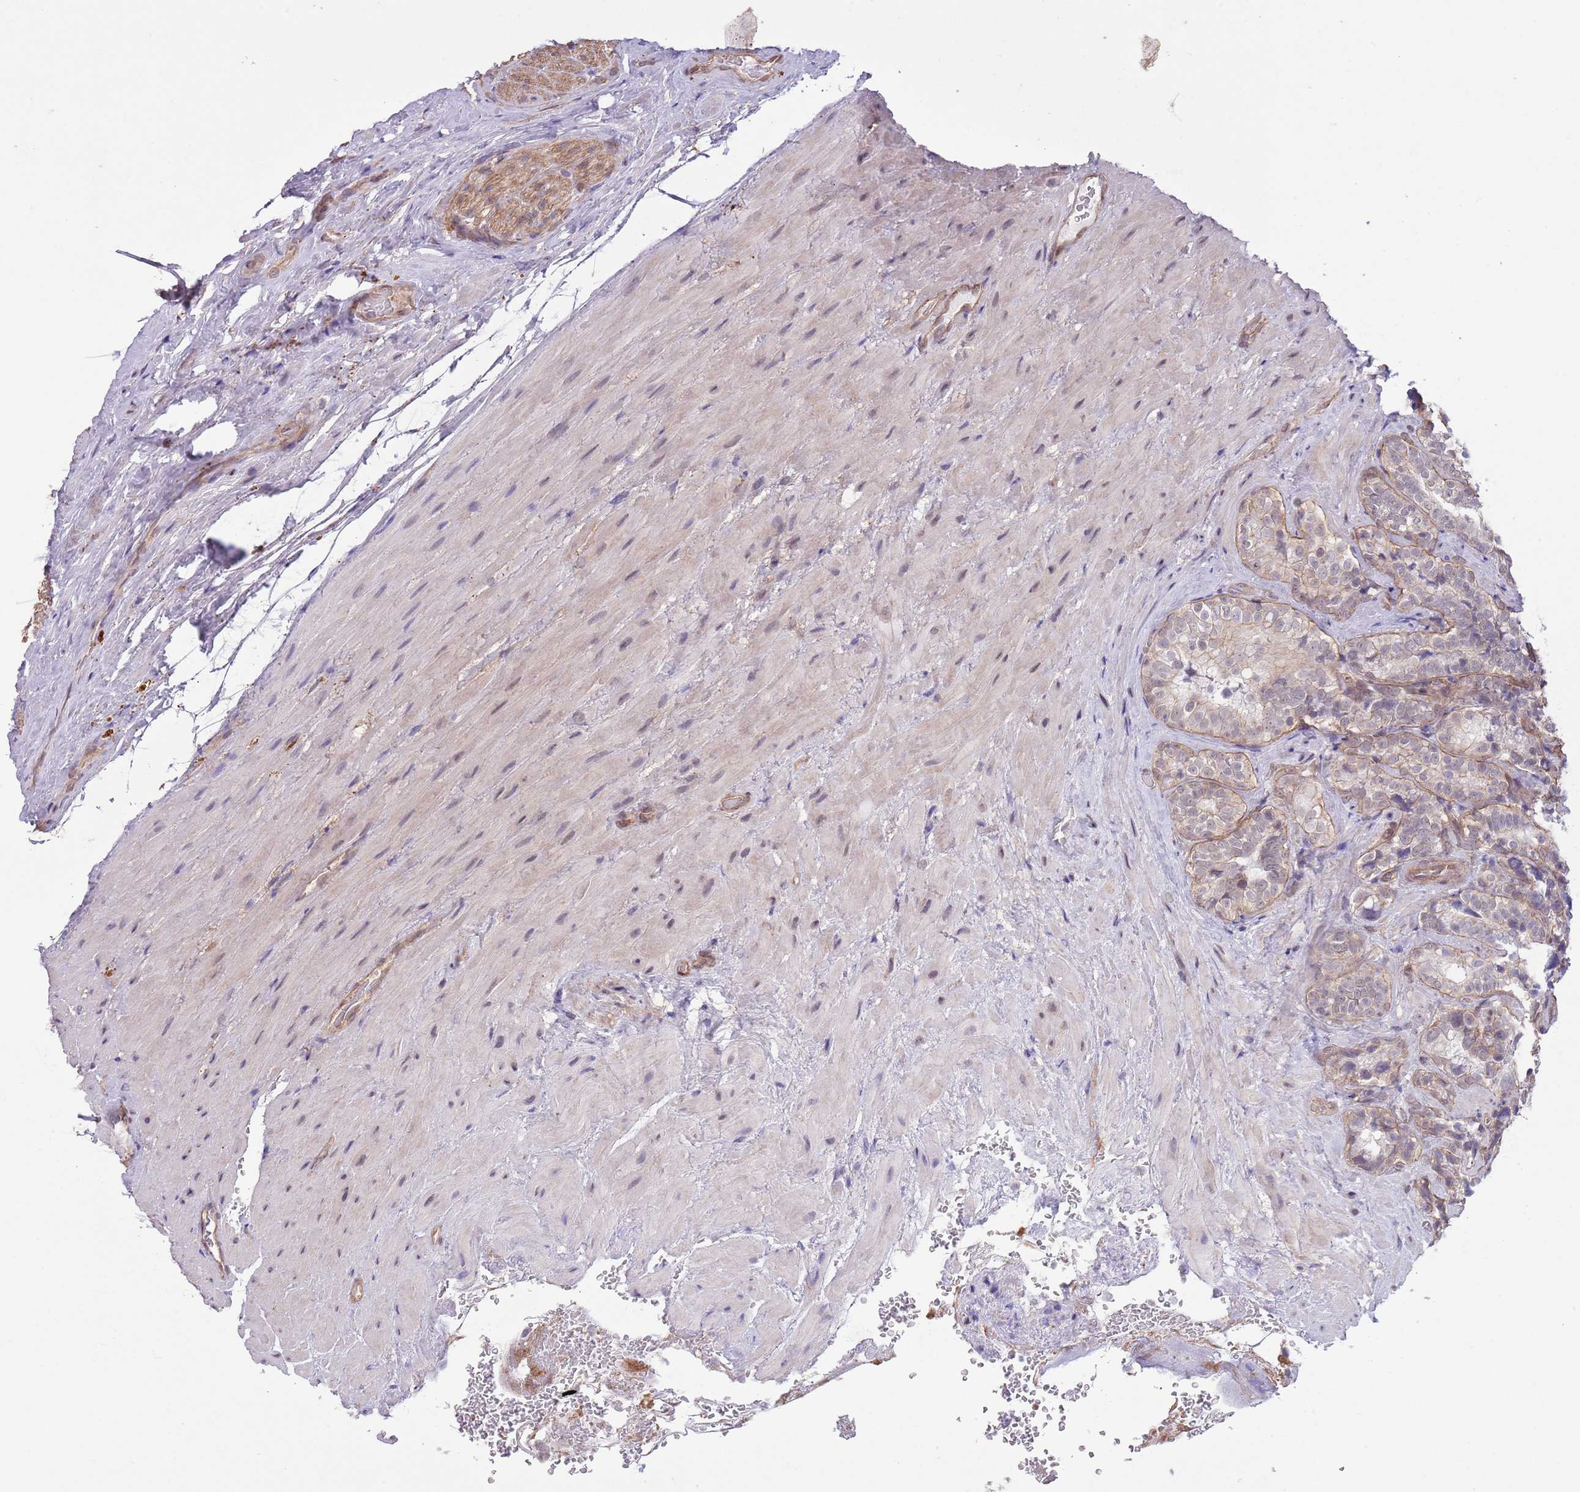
{"staining": {"intensity": "moderate", "quantity": "25%-75%", "location": "cytoplasmic/membranous"}, "tissue": "seminal vesicle", "cell_type": "Glandular cells", "image_type": "normal", "snomed": [{"axis": "morphology", "description": "Normal tissue, NOS"}, {"axis": "topography", "description": "Seminal veicle"}, {"axis": "topography", "description": "Peripheral nerve tissue"}], "caption": "IHC (DAB) staining of unremarkable seminal vesicle shows moderate cytoplasmic/membranous protein positivity in about 25%-75% of glandular cells. (IHC, brightfield microscopy, high magnification).", "gene": "CREBZF", "patient": {"sex": "male", "age": 67}}